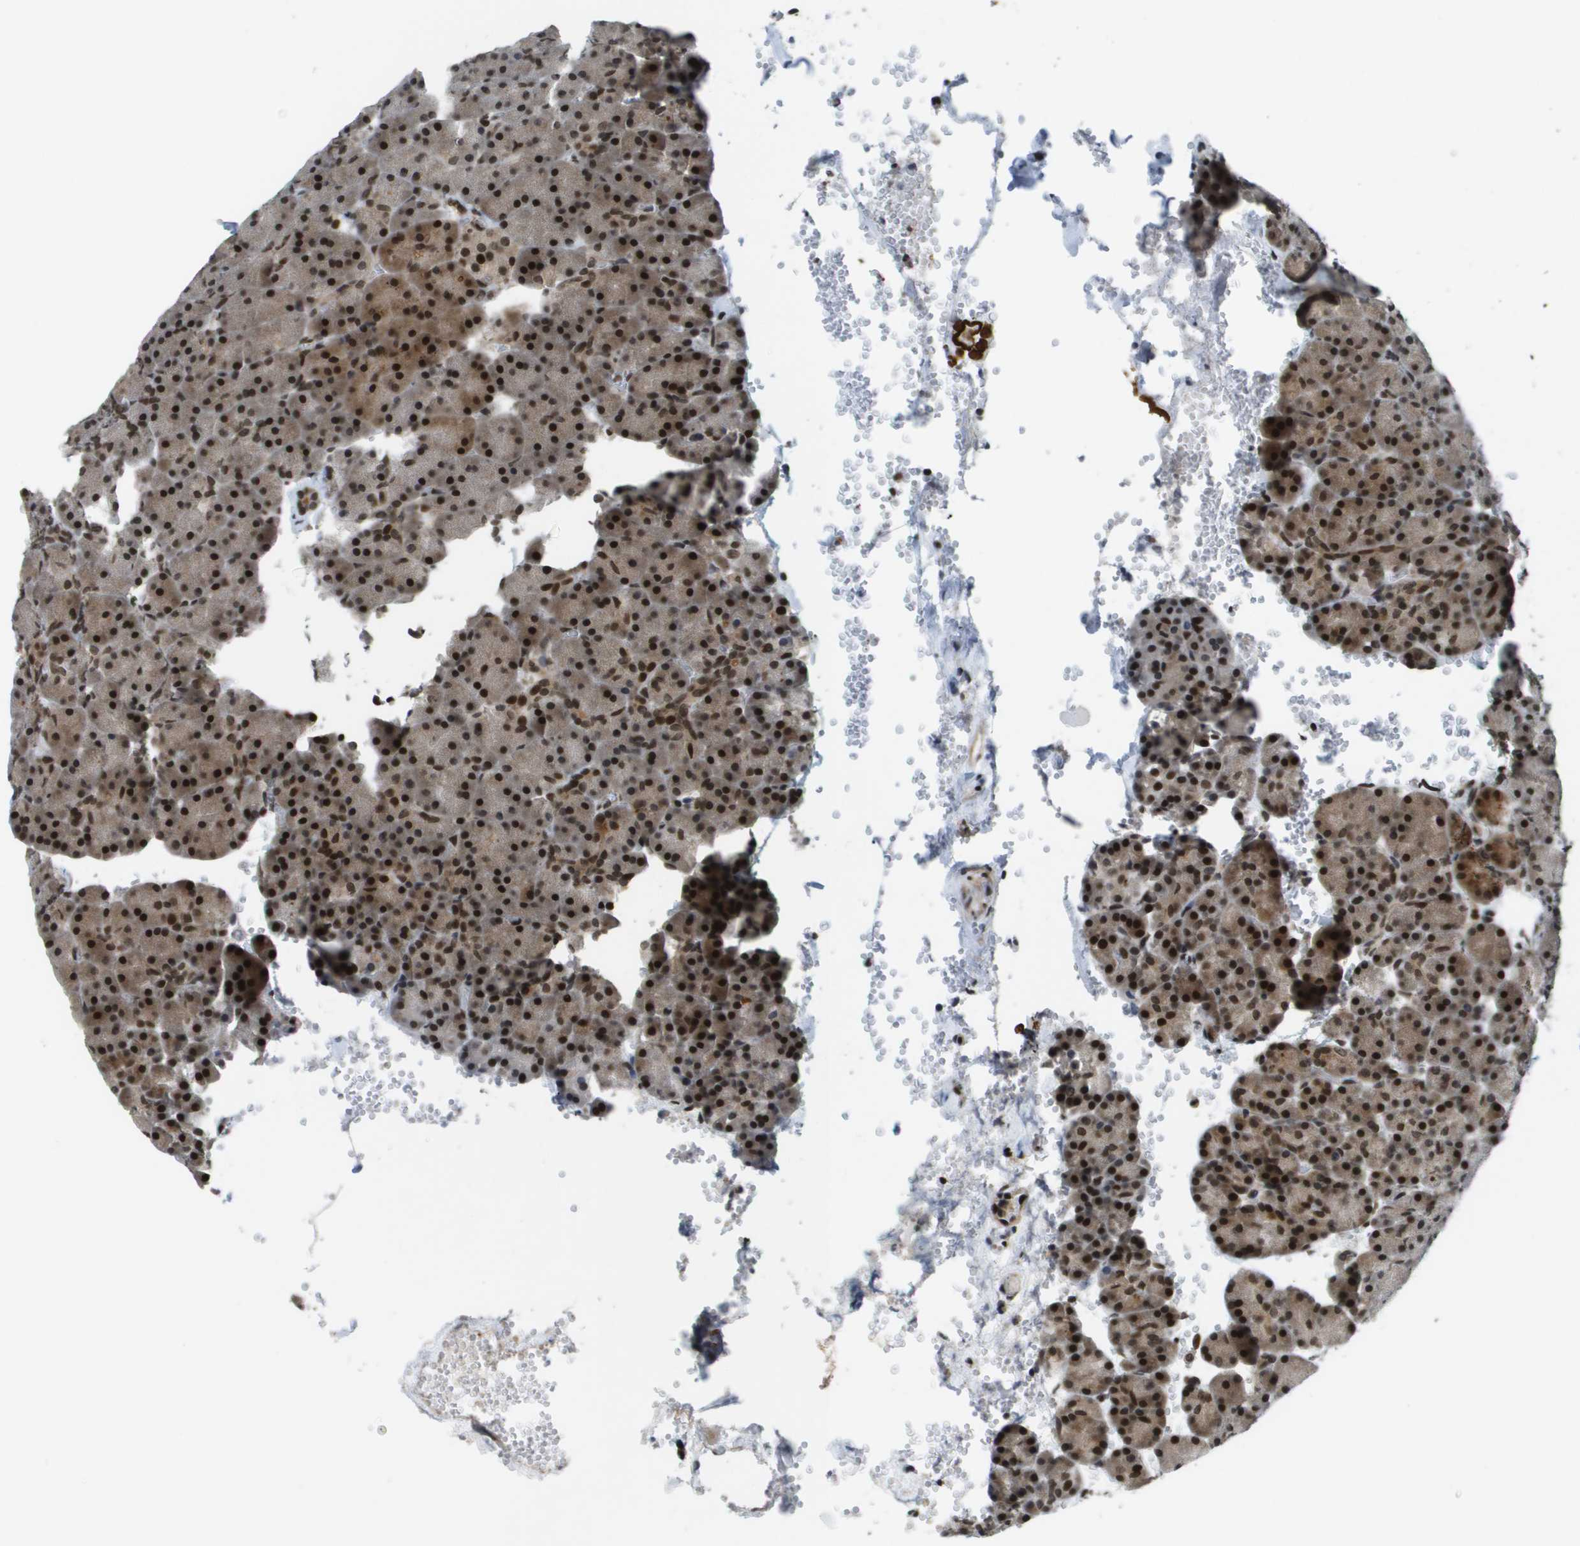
{"staining": {"intensity": "strong", "quantity": ">75%", "location": "cytoplasmic/membranous,nuclear"}, "tissue": "pancreas", "cell_type": "Exocrine glandular cells", "image_type": "normal", "snomed": [{"axis": "morphology", "description": "Normal tissue, NOS"}, {"axis": "topography", "description": "Pancreas"}], "caption": "Normal pancreas reveals strong cytoplasmic/membranous,nuclear positivity in about >75% of exocrine glandular cells, visualized by immunohistochemistry. Immunohistochemistry (ihc) stains the protein in brown and the nuclei are stained blue.", "gene": "RECQL4", "patient": {"sex": "female", "age": 35}}